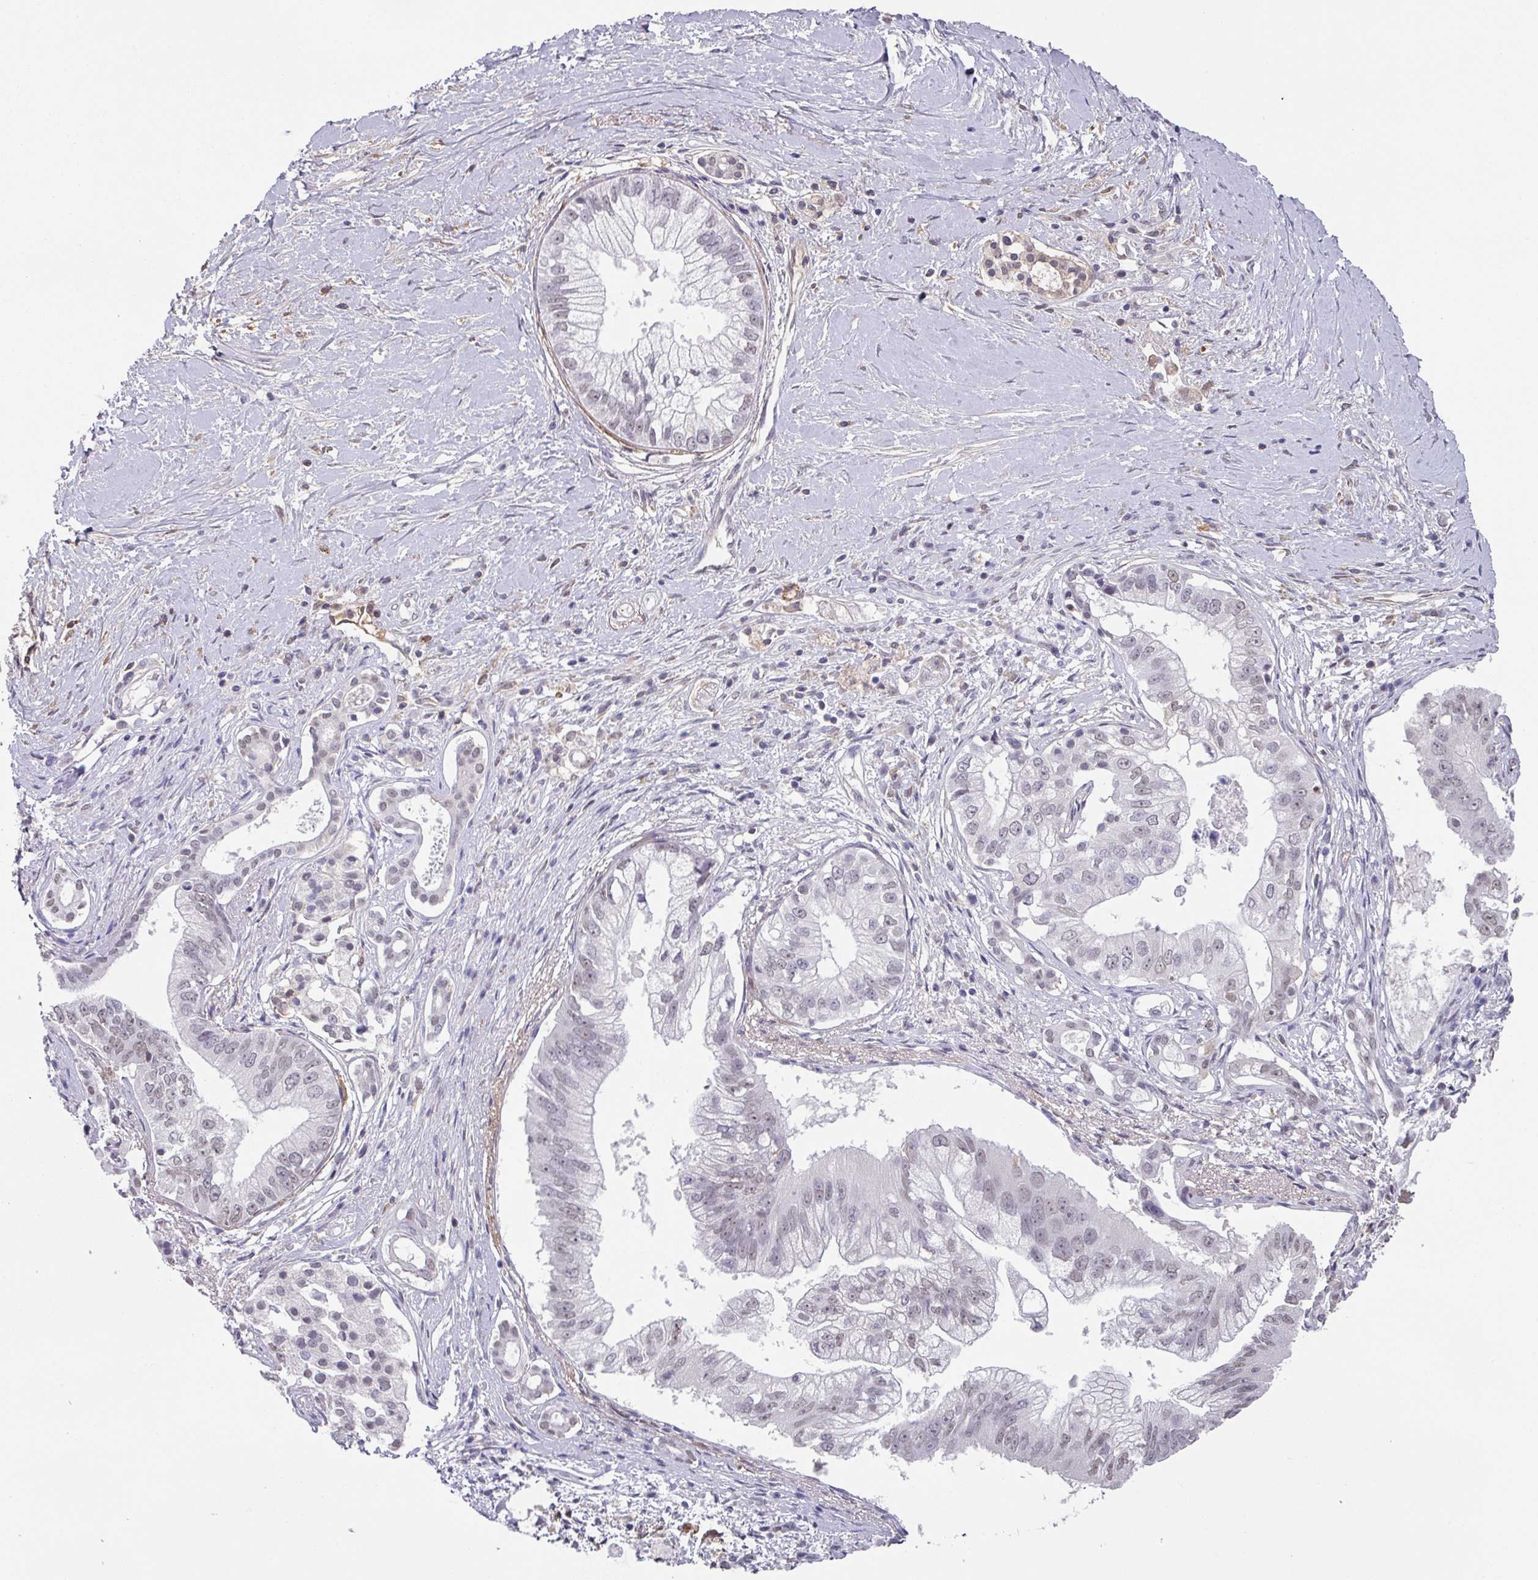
{"staining": {"intensity": "weak", "quantity": "25%-75%", "location": "nuclear"}, "tissue": "pancreatic cancer", "cell_type": "Tumor cells", "image_type": "cancer", "snomed": [{"axis": "morphology", "description": "Adenocarcinoma, NOS"}, {"axis": "topography", "description": "Pancreas"}], "caption": "Pancreatic adenocarcinoma stained with a brown dye displays weak nuclear positive staining in about 25%-75% of tumor cells.", "gene": "C1QB", "patient": {"sex": "male", "age": 70}}